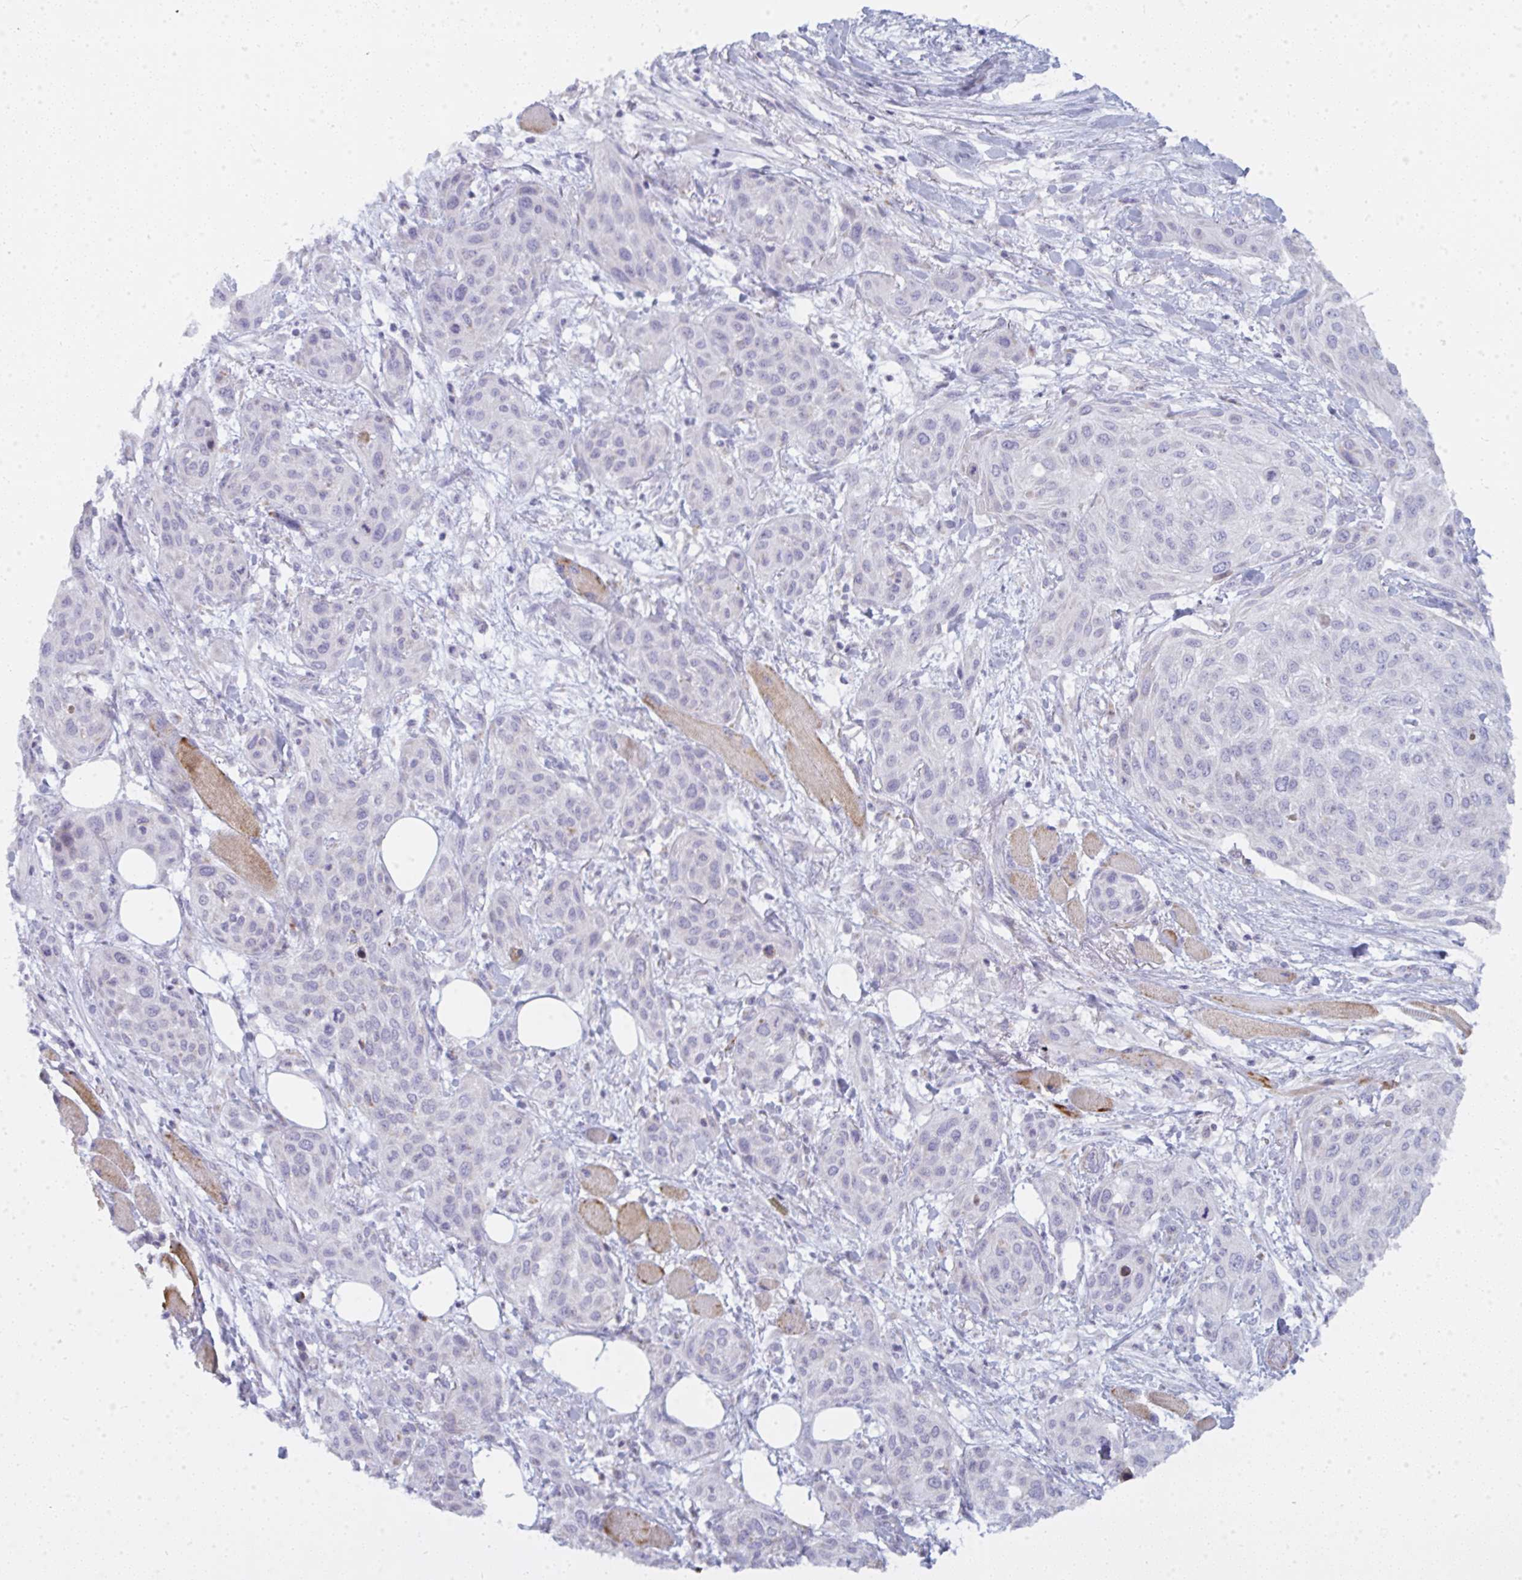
{"staining": {"intensity": "negative", "quantity": "none", "location": "none"}, "tissue": "skin cancer", "cell_type": "Tumor cells", "image_type": "cancer", "snomed": [{"axis": "morphology", "description": "Squamous cell carcinoma, NOS"}, {"axis": "topography", "description": "Skin"}], "caption": "The photomicrograph demonstrates no significant expression in tumor cells of skin squamous cell carcinoma.", "gene": "ATG9A", "patient": {"sex": "female", "age": 87}}